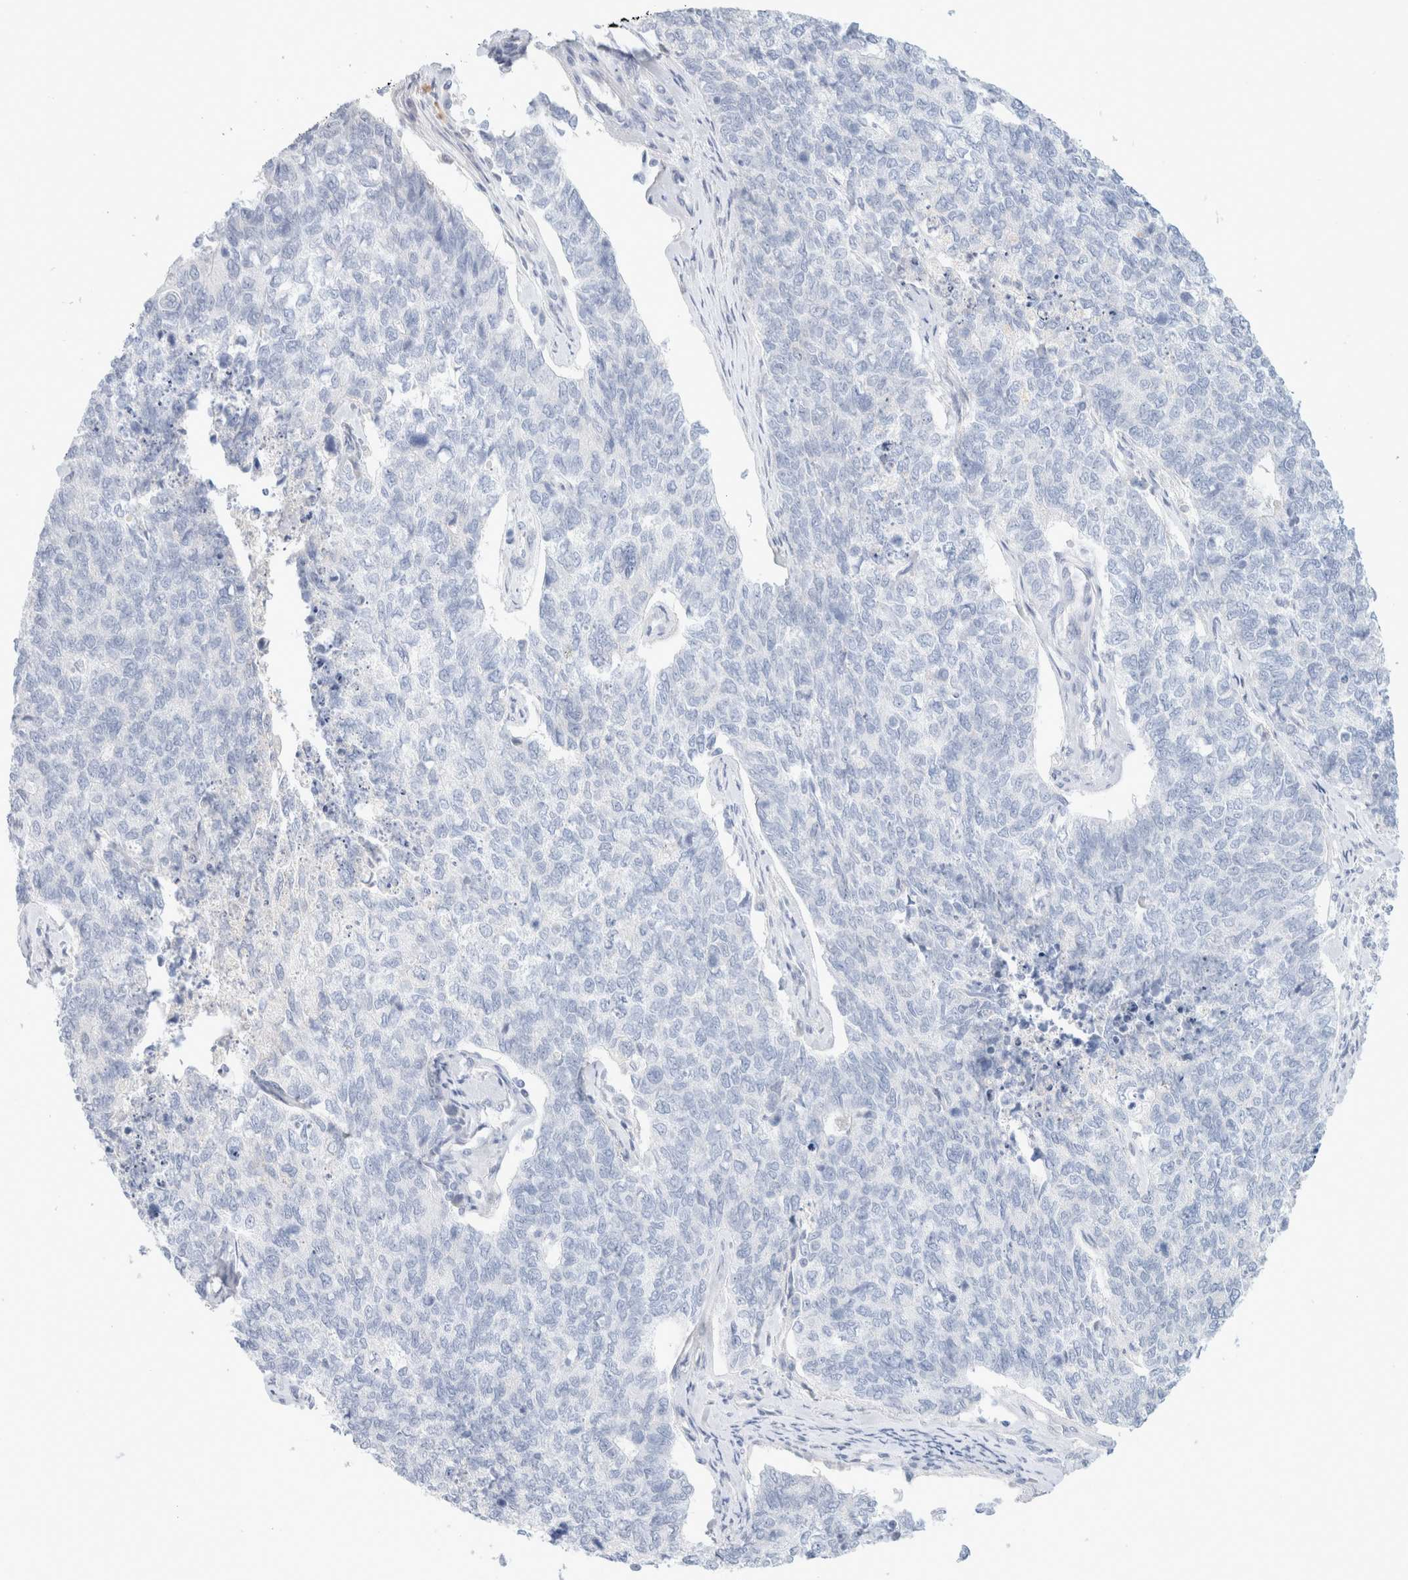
{"staining": {"intensity": "negative", "quantity": "none", "location": "none"}, "tissue": "cervical cancer", "cell_type": "Tumor cells", "image_type": "cancer", "snomed": [{"axis": "morphology", "description": "Squamous cell carcinoma, NOS"}, {"axis": "topography", "description": "Cervix"}], "caption": "An IHC histopathology image of cervical cancer is shown. There is no staining in tumor cells of cervical cancer.", "gene": "CPQ", "patient": {"sex": "female", "age": 63}}